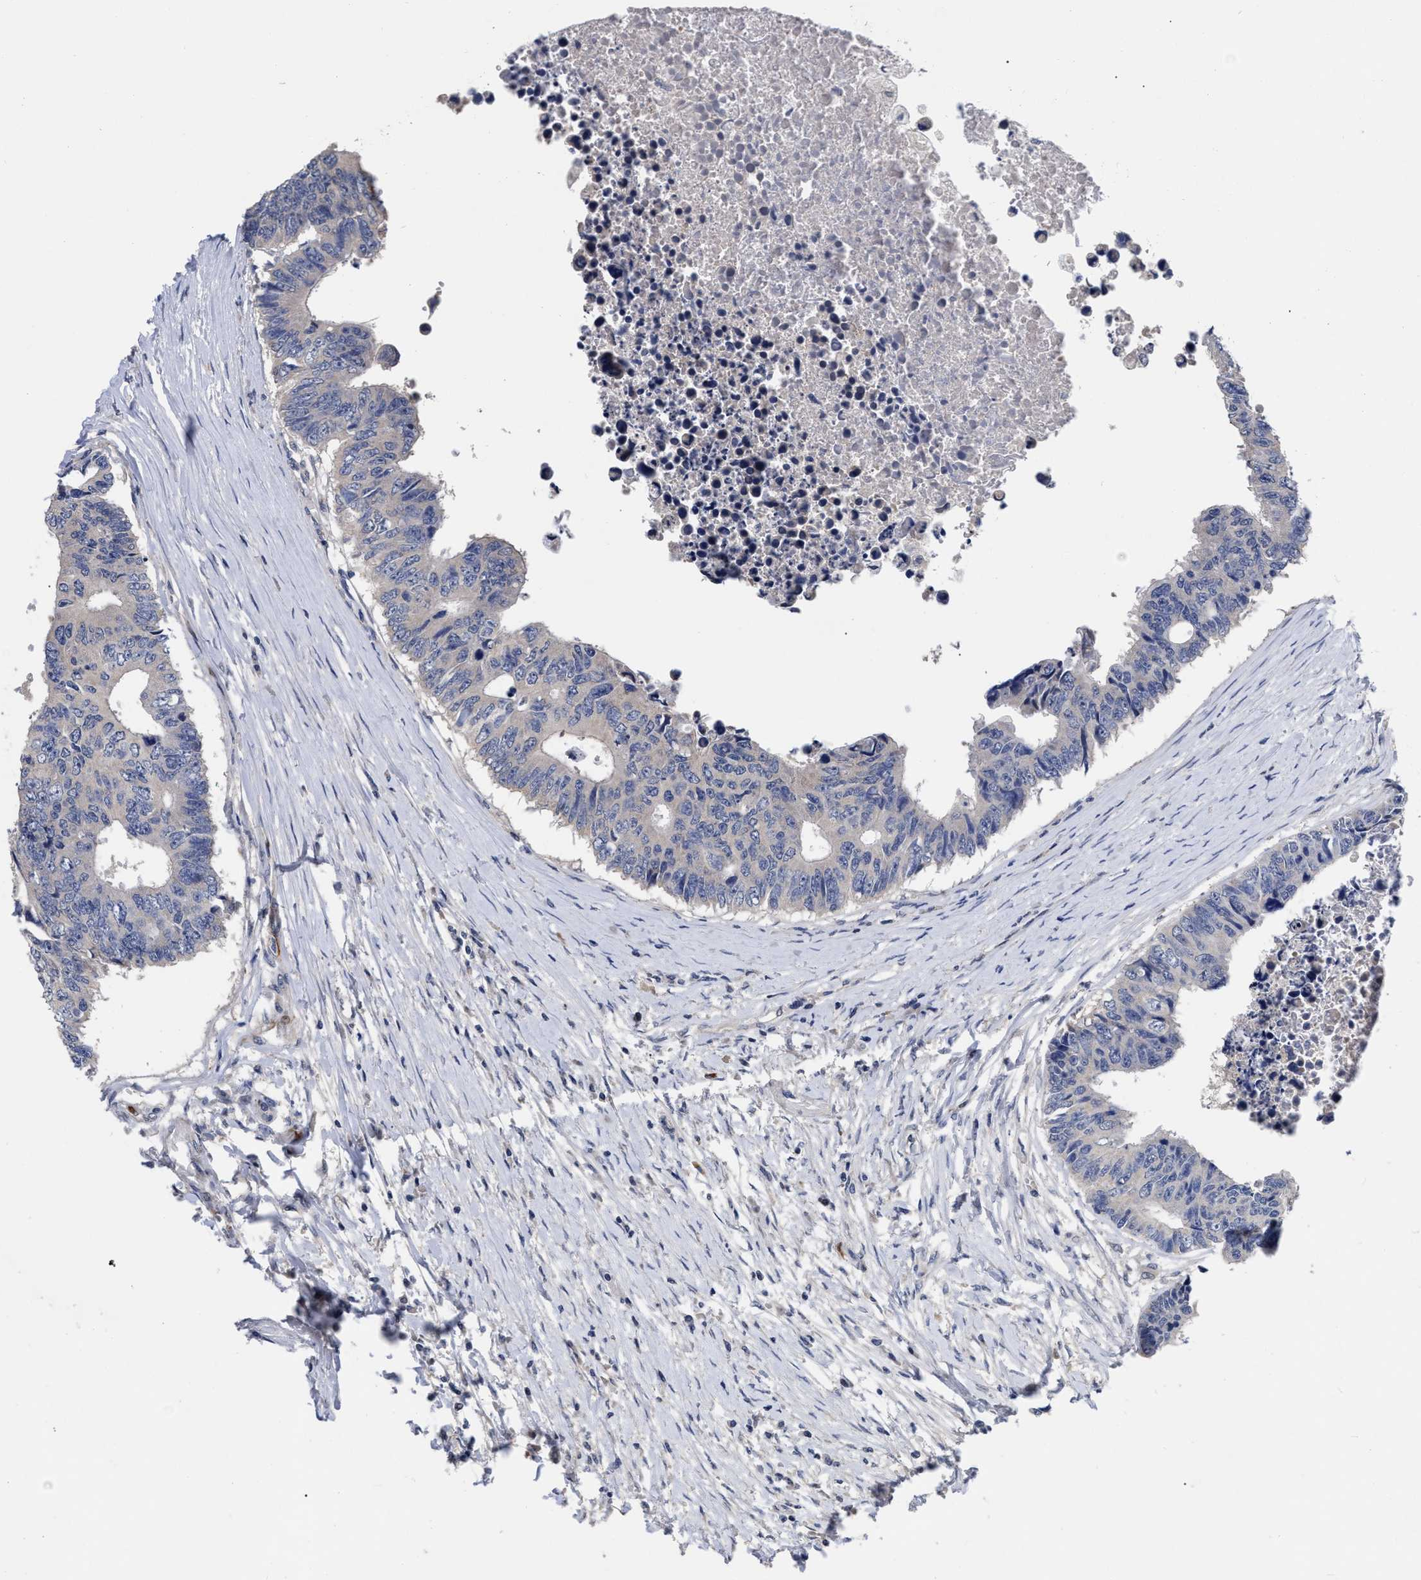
{"staining": {"intensity": "negative", "quantity": "none", "location": "none"}, "tissue": "colorectal cancer", "cell_type": "Tumor cells", "image_type": "cancer", "snomed": [{"axis": "morphology", "description": "Adenocarcinoma, NOS"}, {"axis": "topography", "description": "Rectum"}], "caption": "DAB (3,3'-diaminobenzidine) immunohistochemical staining of human colorectal cancer (adenocarcinoma) shows no significant positivity in tumor cells.", "gene": "CCN5", "patient": {"sex": "male", "age": 84}}